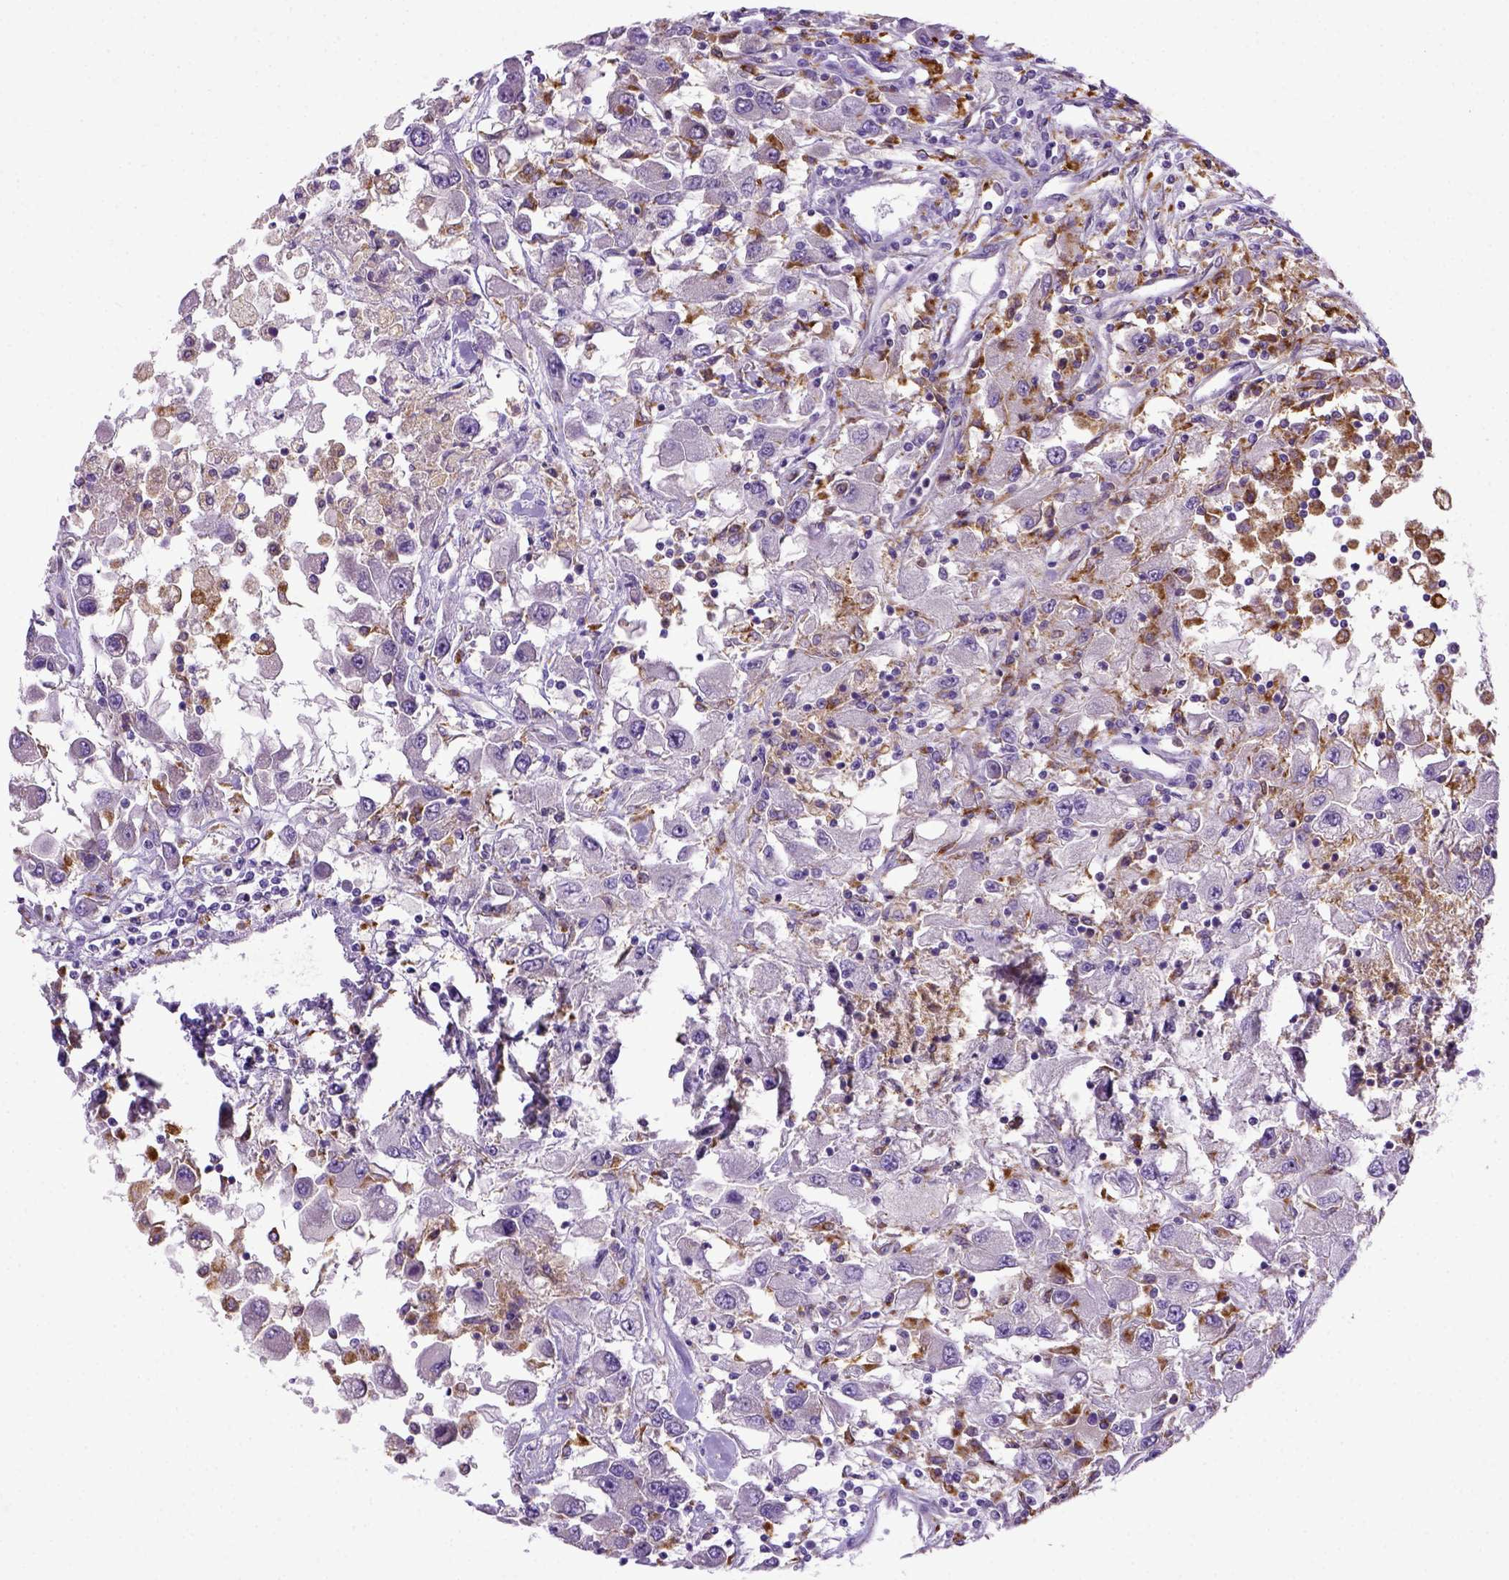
{"staining": {"intensity": "negative", "quantity": "none", "location": "none"}, "tissue": "renal cancer", "cell_type": "Tumor cells", "image_type": "cancer", "snomed": [{"axis": "morphology", "description": "Adenocarcinoma, NOS"}, {"axis": "topography", "description": "Kidney"}], "caption": "High power microscopy image of an immunohistochemistry (IHC) image of adenocarcinoma (renal), revealing no significant staining in tumor cells.", "gene": "CD68", "patient": {"sex": "female", "age": 67}}